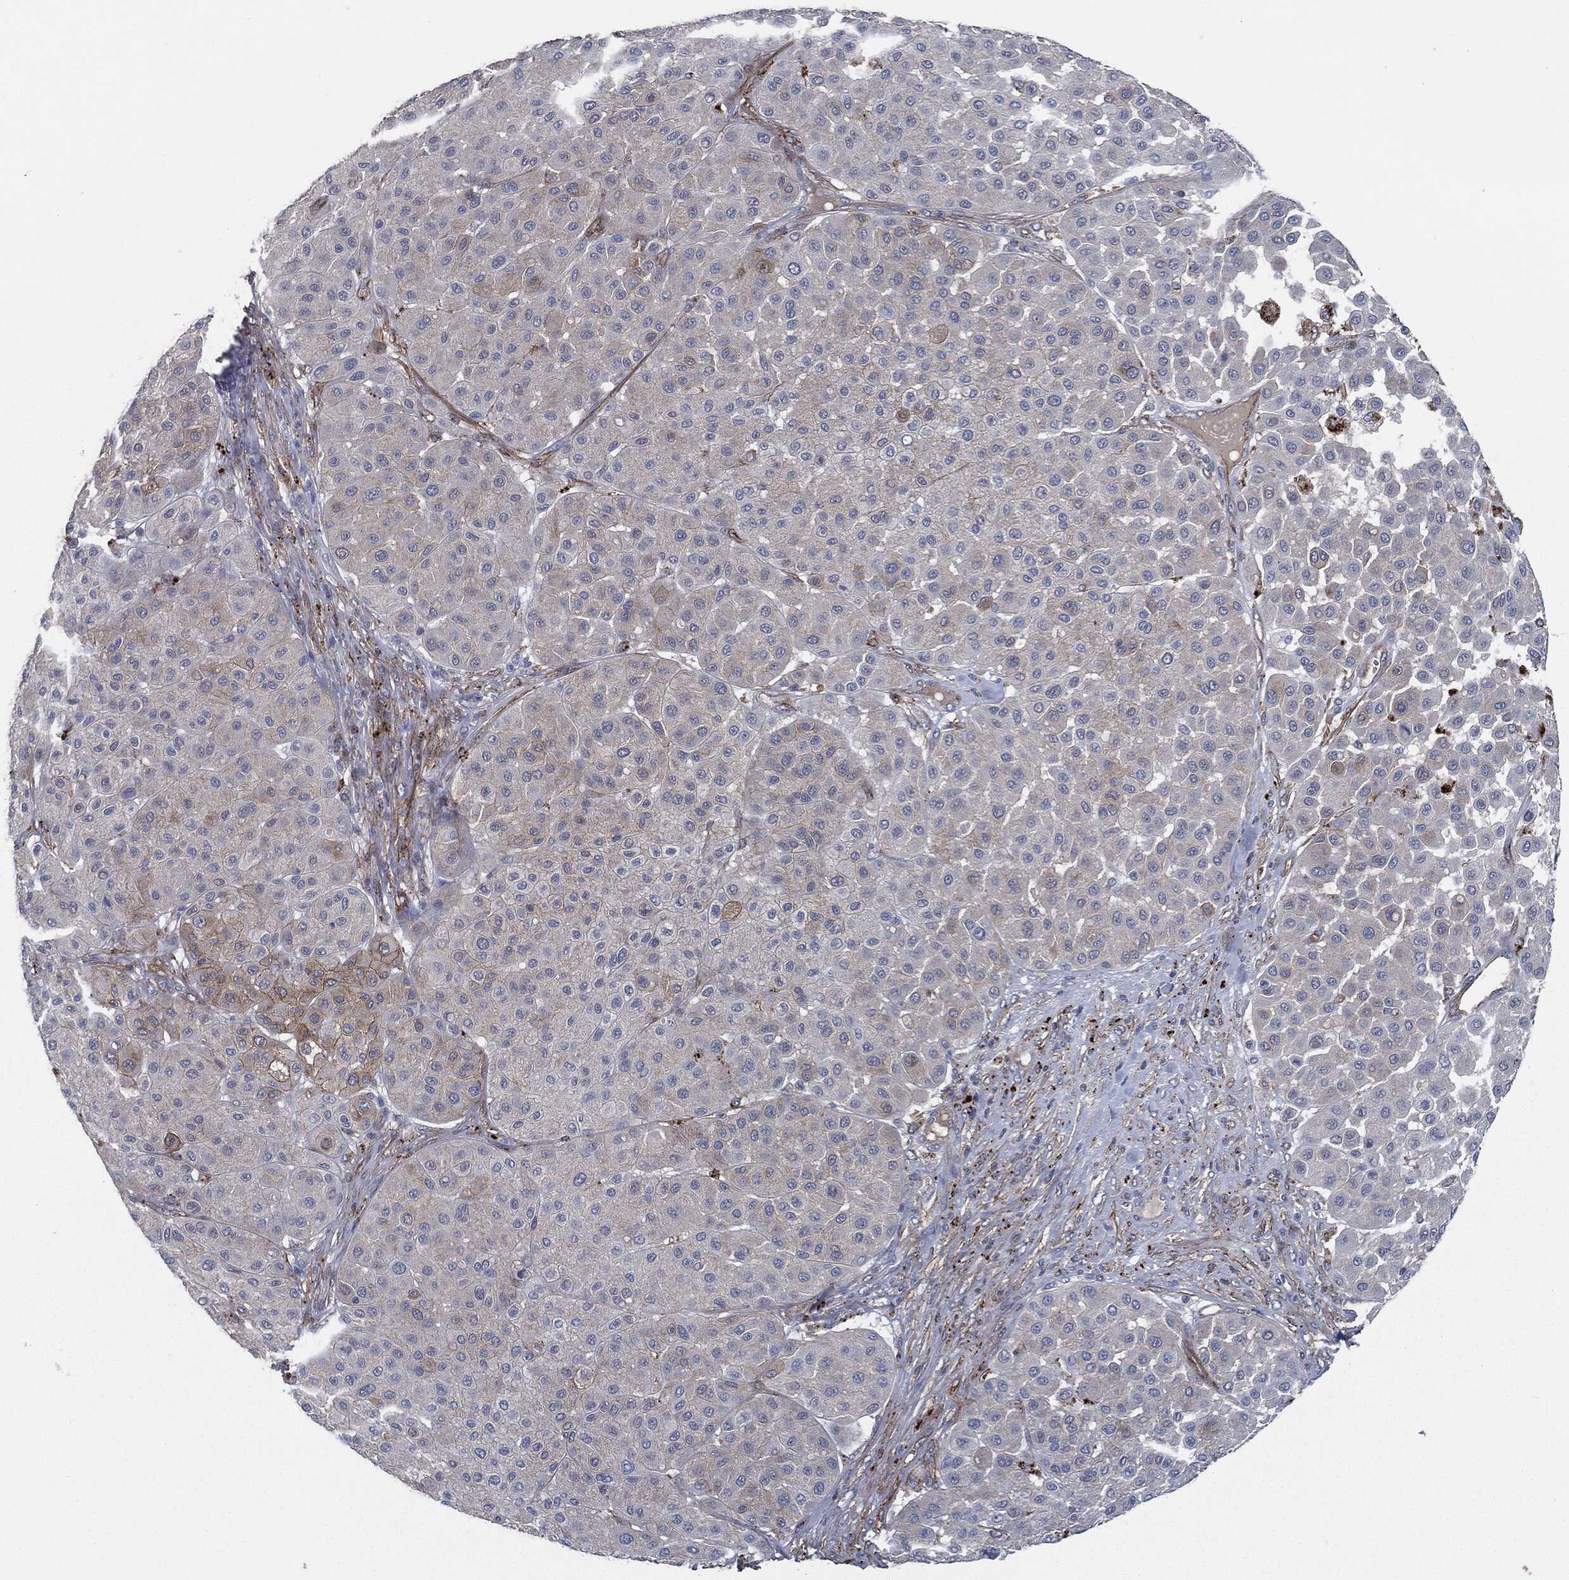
{"staining": {"intensity": "moderate", "quantity": "<25%", "location": "cytoplasmic/membranous"}, "tissue": "melanoma", "cell_type": "Tumor cells", "image_type": "cancer", "snomed": [{"axis": "morphology", "description": "Malignant melanoma, Metastatic site"}, {"axis": "topography", "description": "Smooth muscle"}], "caption": "There is low levels of moderate cytoplasmic/membranous staining in tumor cells of melanoma, as demonstrated by immunohistochemical staining (brown color).", "gene": "SVIL", "patient": {"sex": "male", "age": 41}}